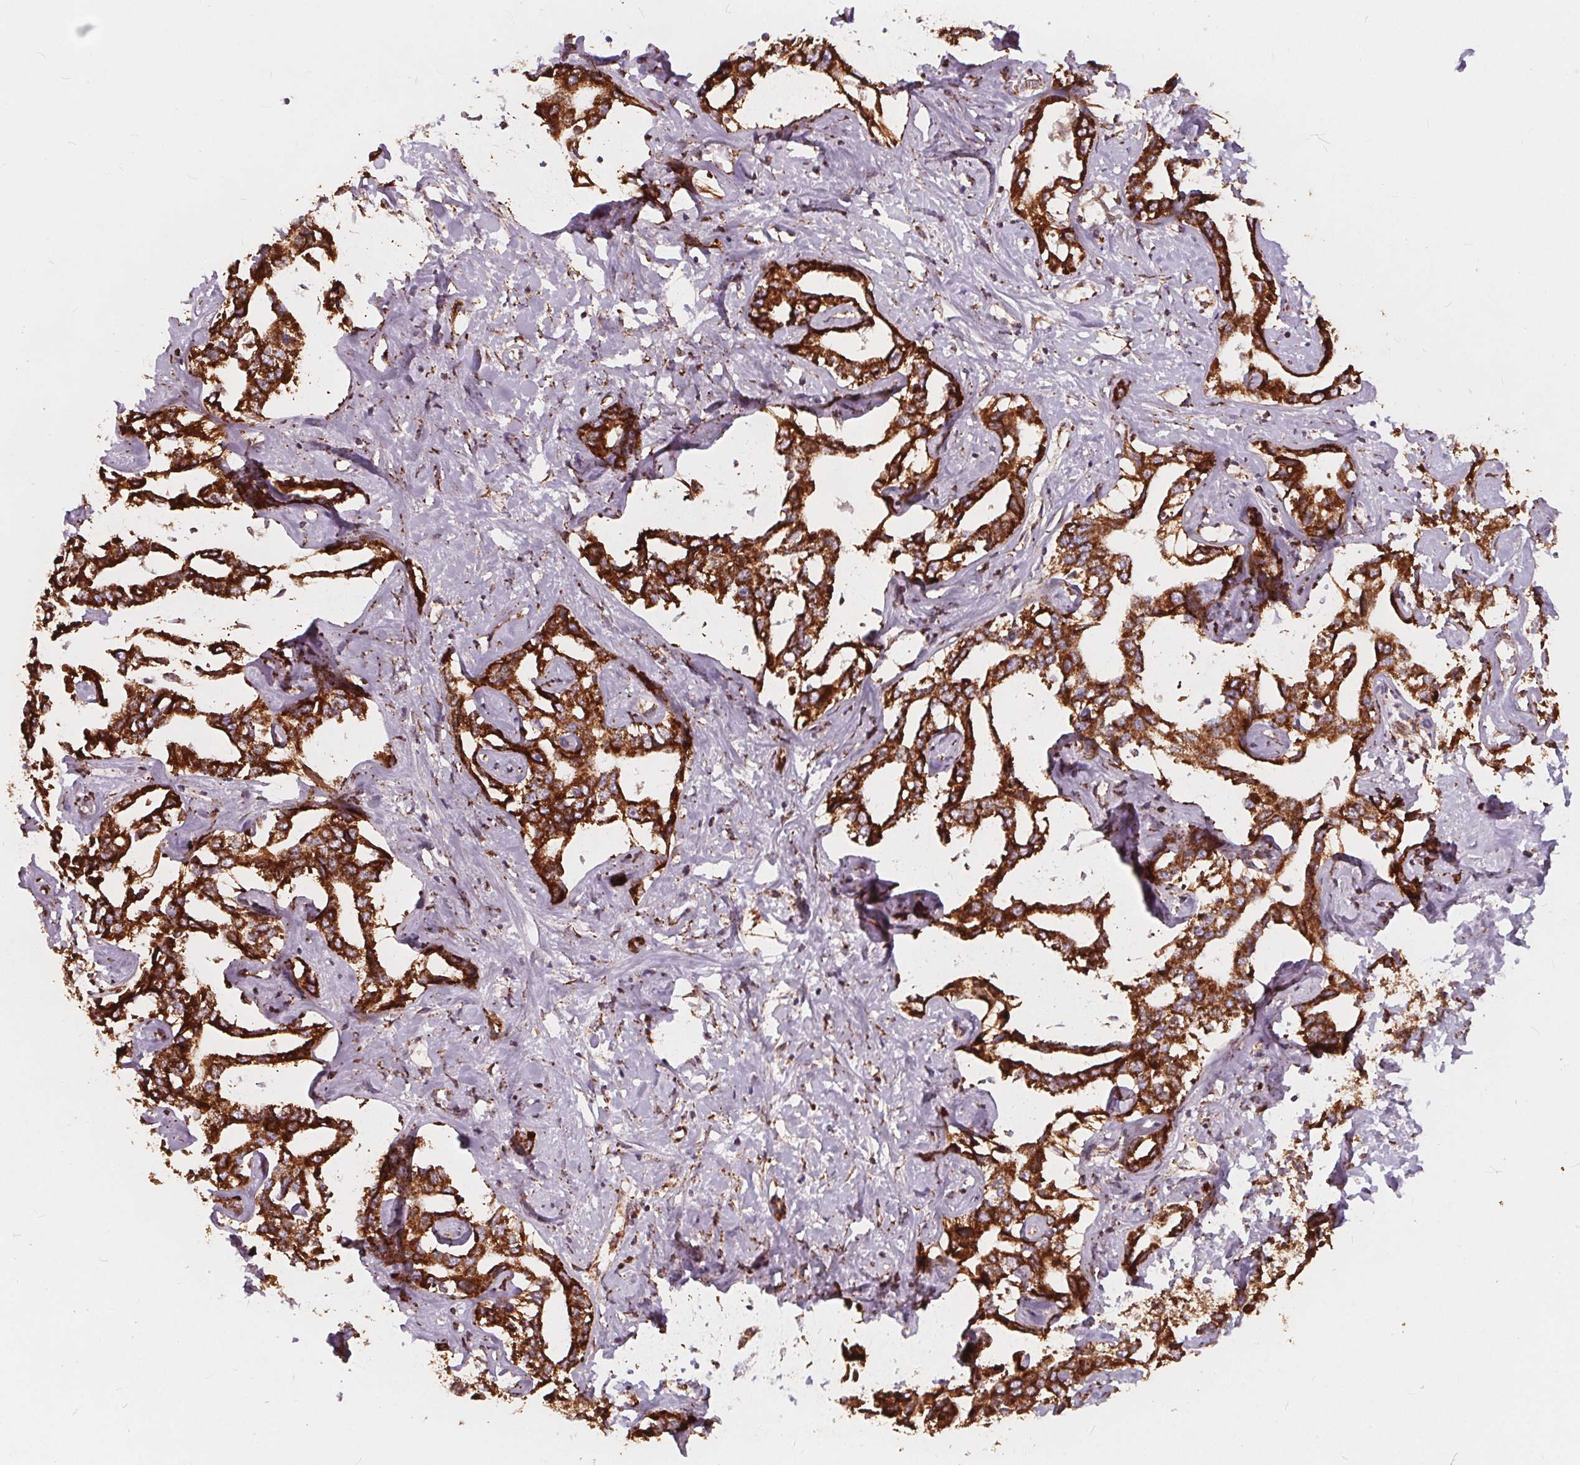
{"staining": {"intensity": "strong", "quantity": ">75%", "location": "cytoplasmic/membranous"}, "tissue": "liver cancer", "cell_type": "Tumor cells", "image_type": "cancer", "snomed": [{"axis": "morphology", "description": "Cholangiocarcinoma"}, {"axis": "topography", "description": "Liver"}], "caption": "DAB immunohistochemical staining of human liver cholangiocarcinoma reveals strong cytoplasmic/membranous protein staining in about >75% of tumor cells.", "gene": "PLSCR3", "patient": {"sex": "male", "age": 59}}